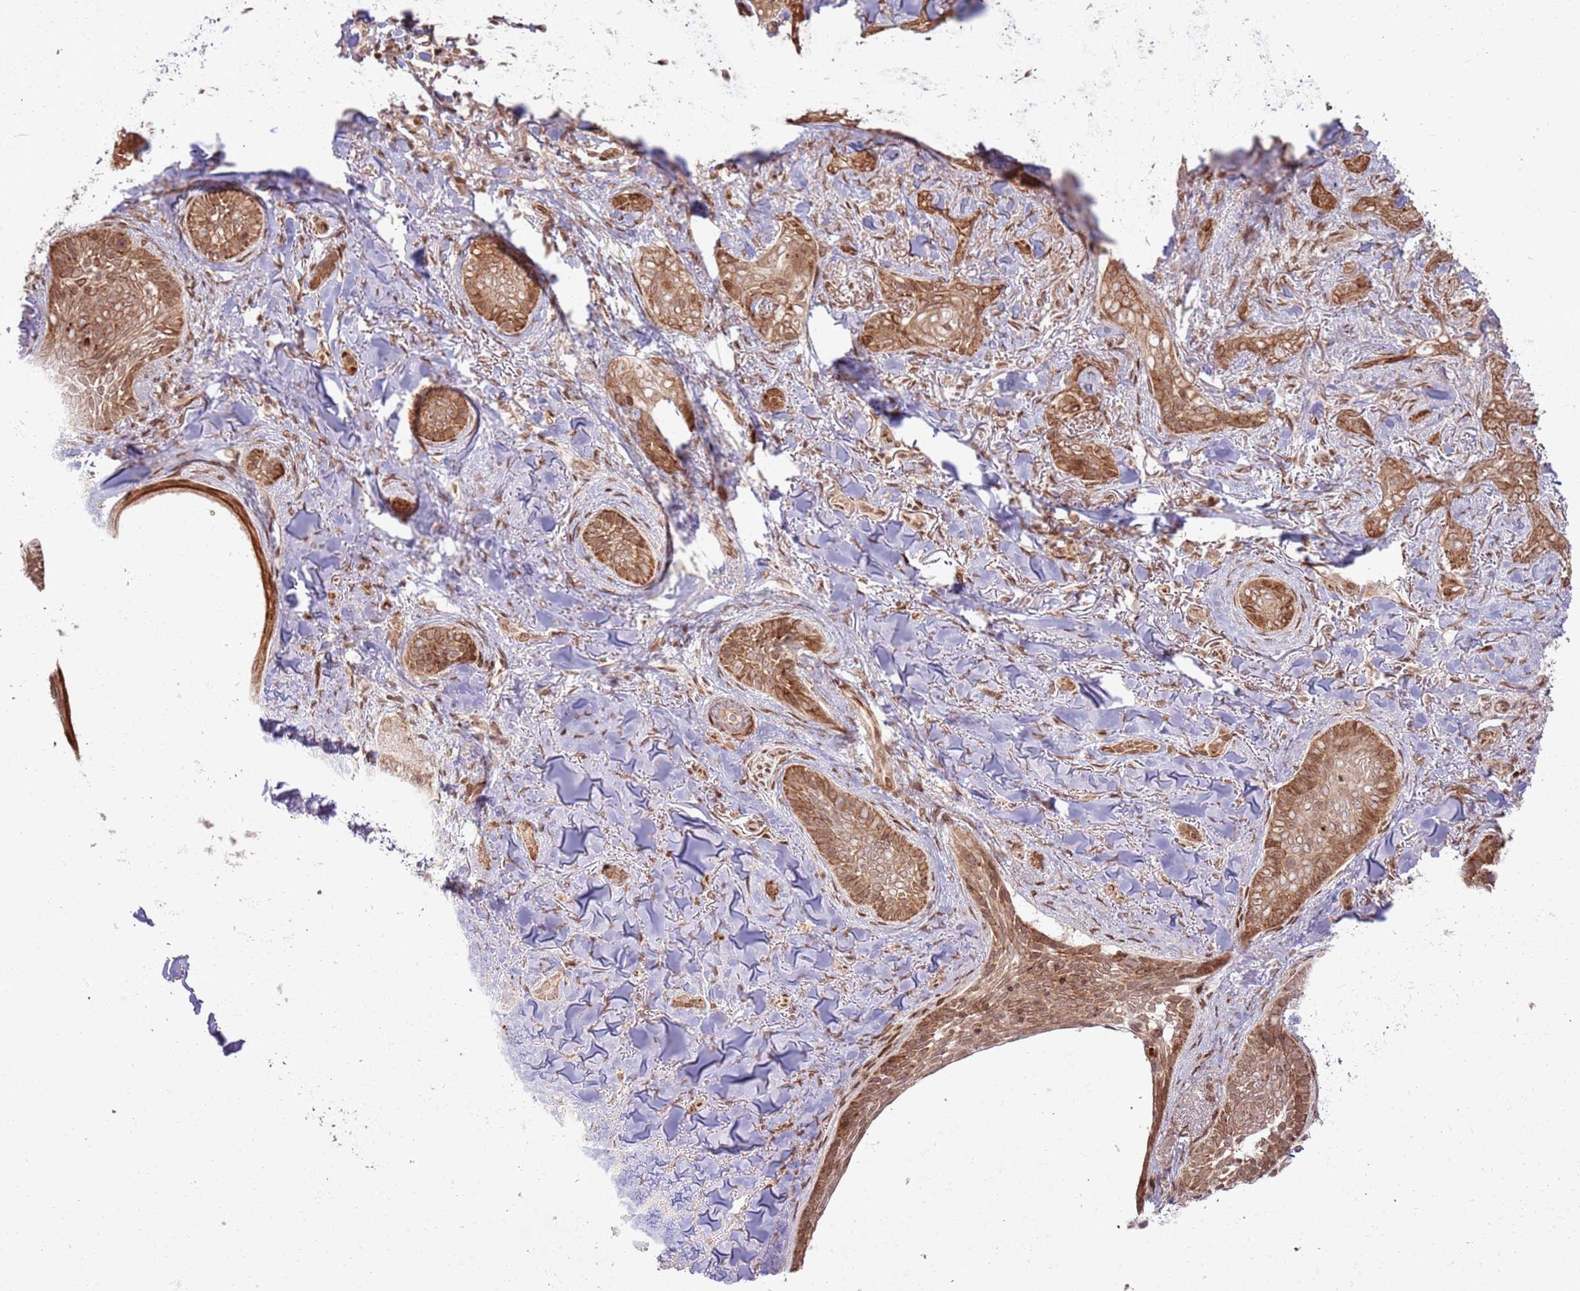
{"staining": {"intensity": "moderate", "quantity": ">75%", "location": "cytoplasmic/membranous"}, "tissue": "skin cancer", "cell_type": "Tumor cells", "image_type": "cancer", "snomed": [{"axis": "morphology", "description": "Basal cell carcinoma"}, {"axis": "topography", "description": "Skin"}], "caption": "Moderate cytoplasmic/membranous expression for a protein is appreciated in about >75% of tumor cells of basal cell carcinoma (skin) using IHC.", "gene": "KLHL36", "patient": {"sex": "female", "age": 55}}